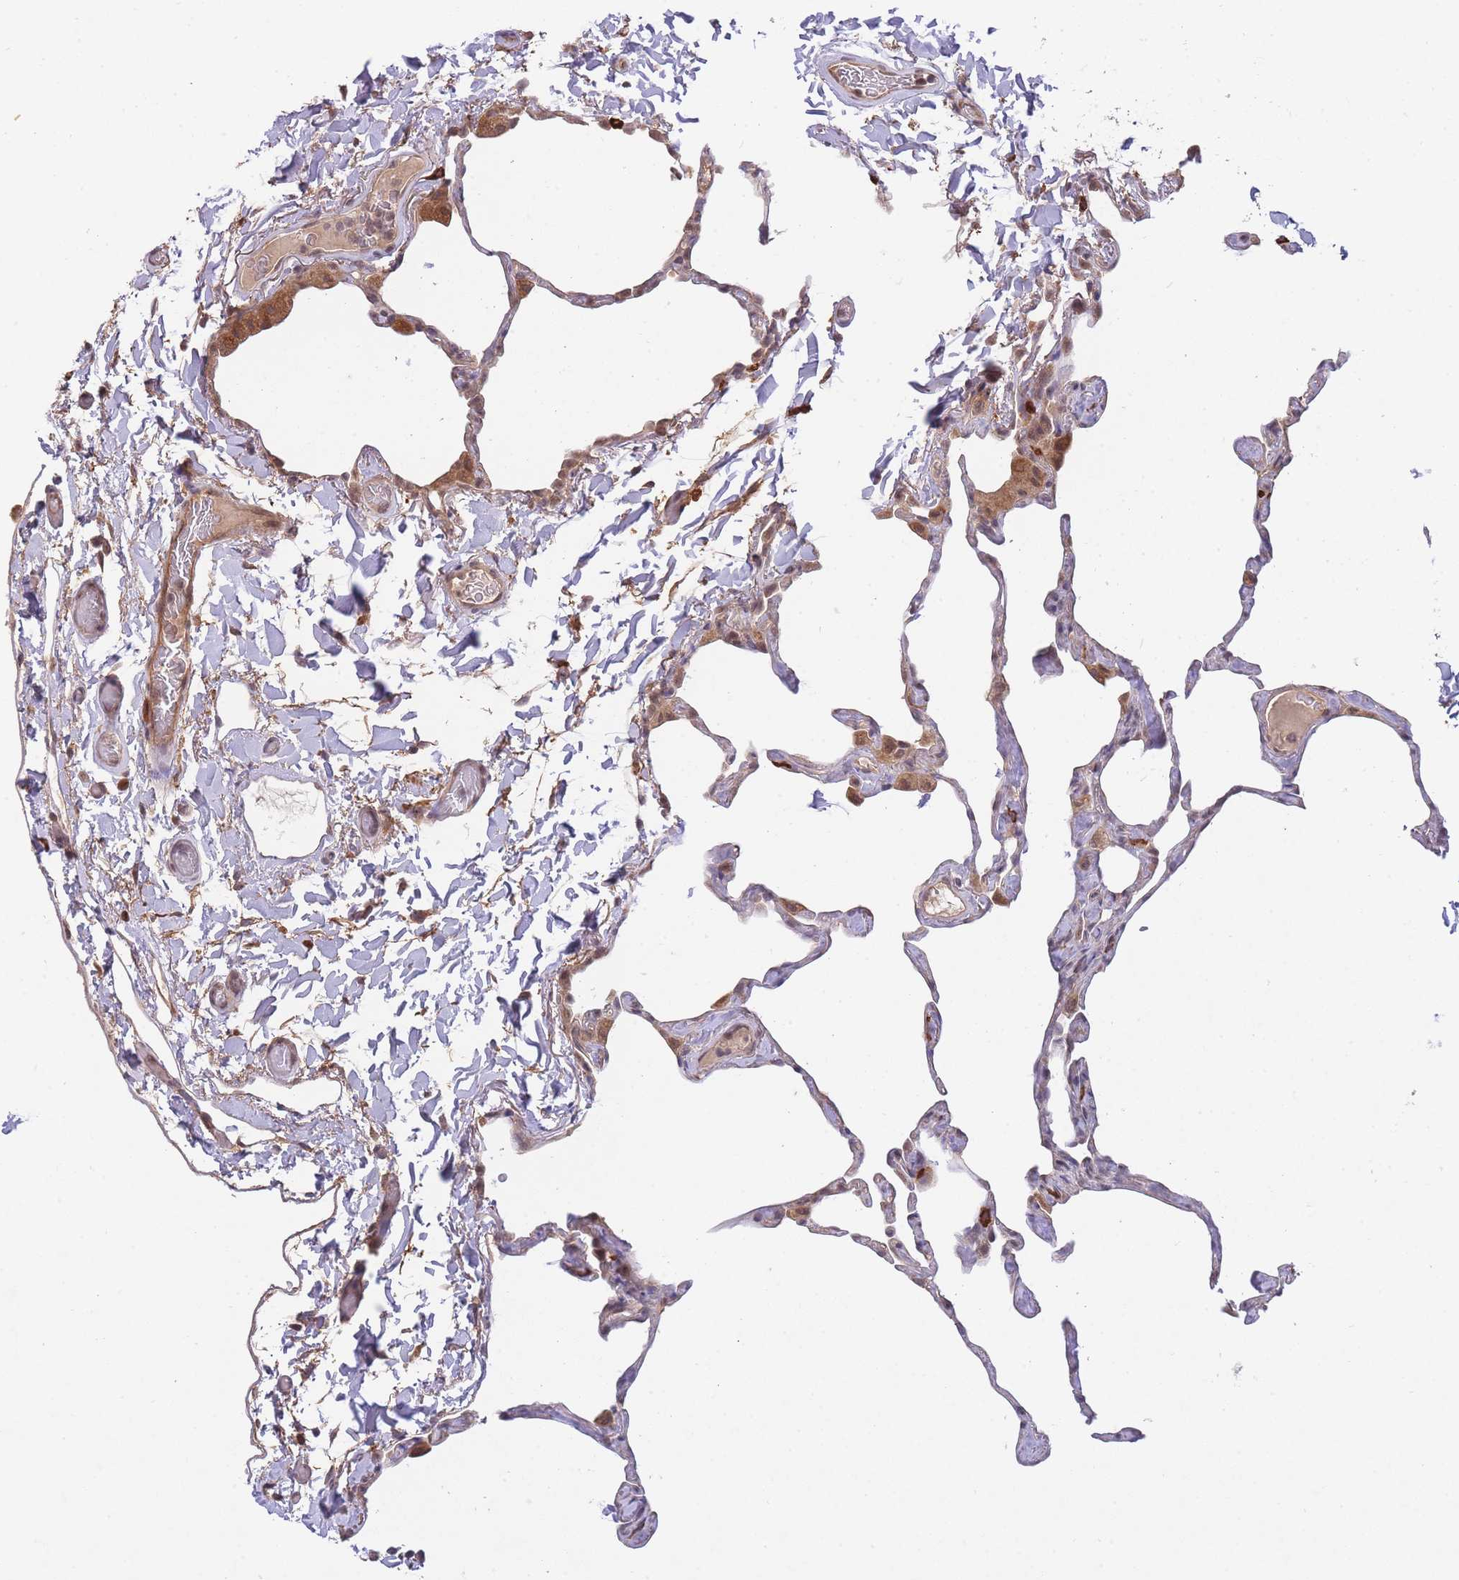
{"staining": {"intensity": "negative", "quantity": "none", "location": "none"}, "tissue": "lung", "cell_type": "Alveolar cells", "image_type": "normal", "snomed": [{"axis": "morphology", "description": "Normal tissue, NOS"}, {"axis": "topography", "description": "Lung"}], "caption": "IHC image of normal human lung stained for a protein (brown), which demonstrates no staining in alveolar cells. (DAB immunohistochemistry, high magnification).", "gene": "SMC6", "patient": {"sex": "male", "age": 65}}